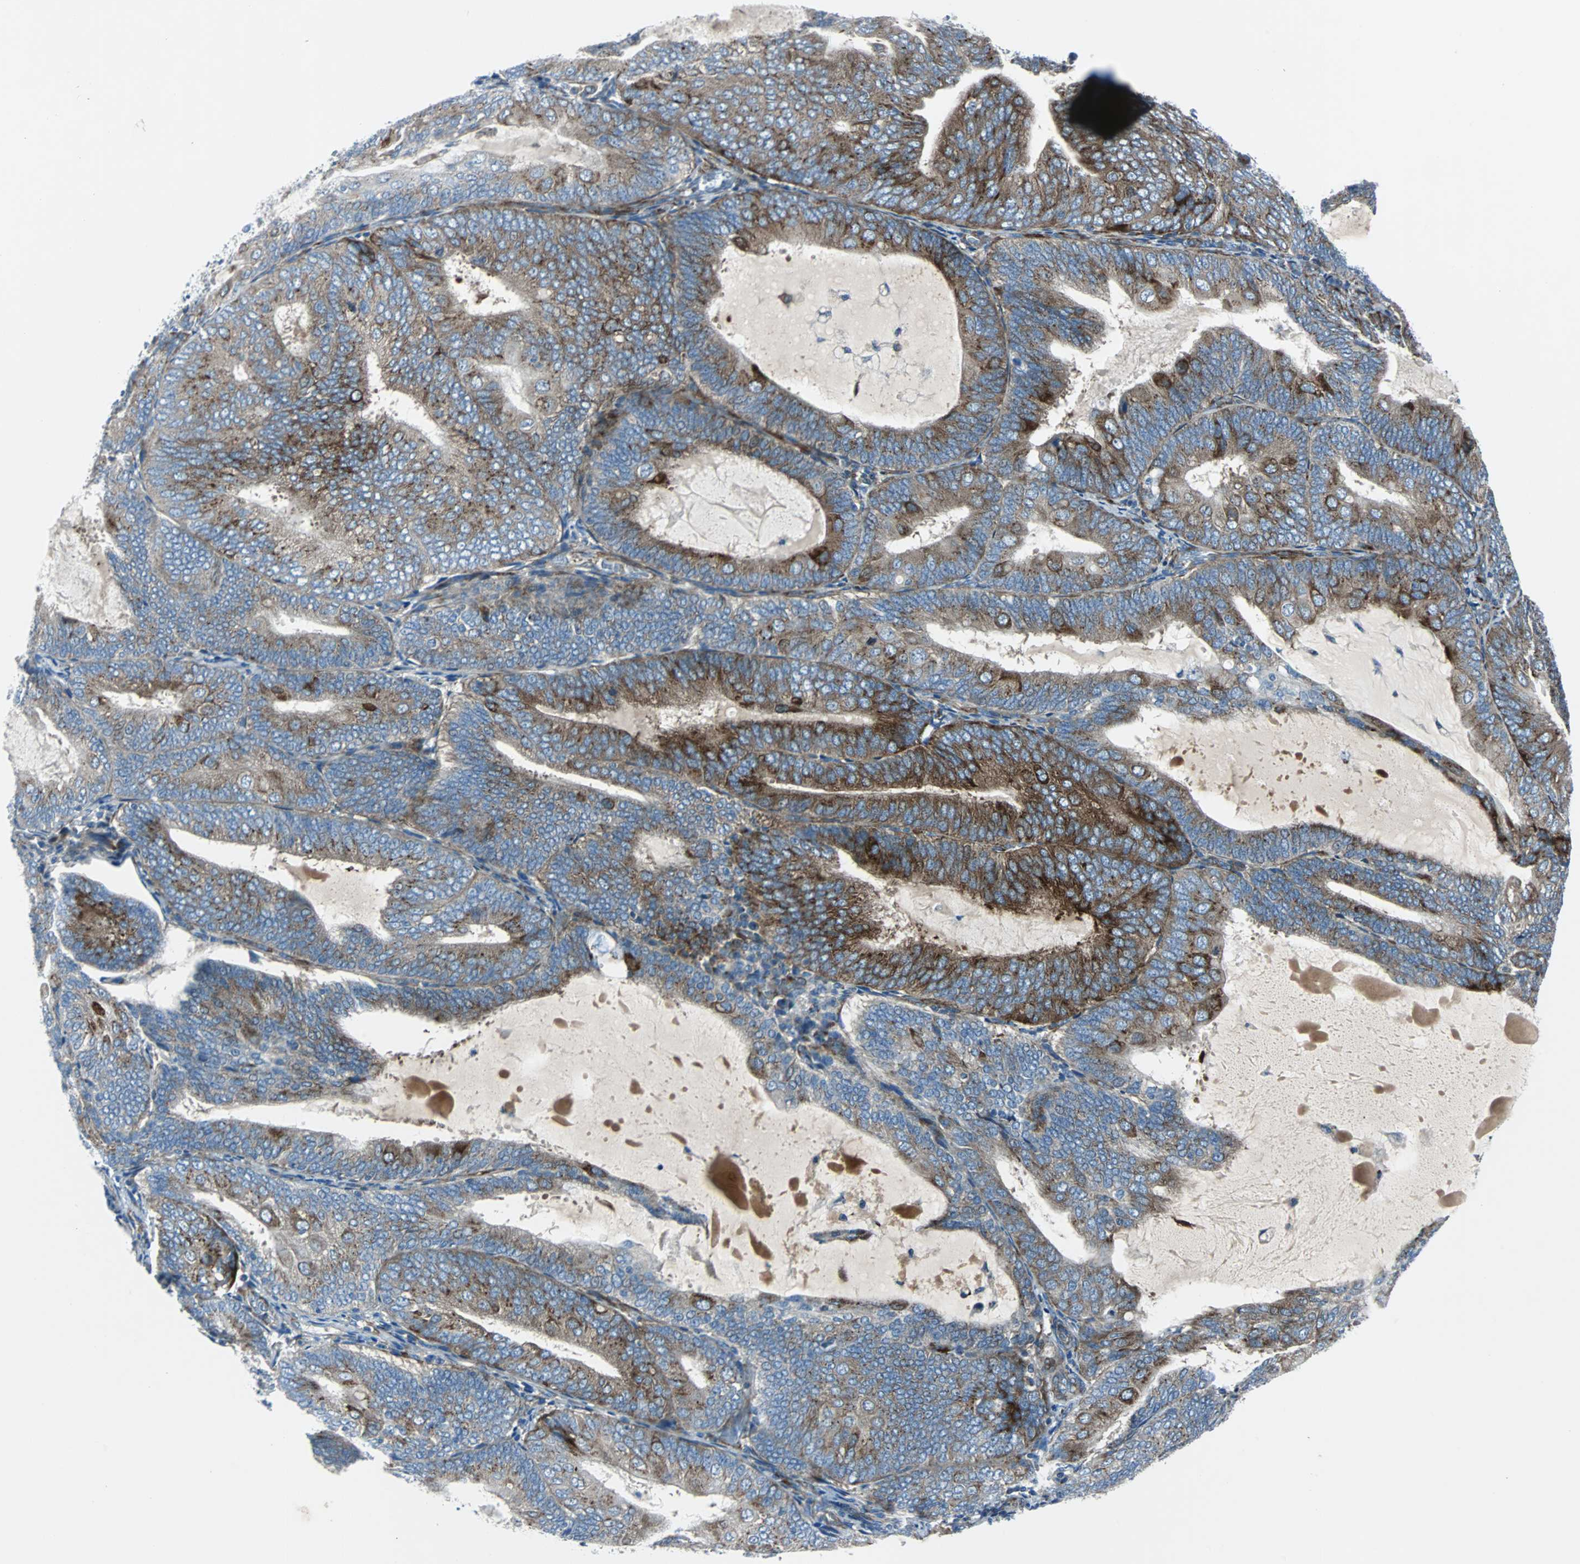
{"staining": {"intensity": "strong", "quantity": "25%-75%", "location": "cytoplasmic/membranous"}, "tissue": "endometrial cancer", "cell_type": "Tumor cells", "image_type": "cancer", "snomed": [{"axis": "morphology", "description": "Adenocarcinoma, NOS"}, {"axis": "topography", "description": "Endometrium"}], "caption": "An image of human endometrial adenocarcinoma stained for a protein displays strong cytoplasmic/membranous brown staining in tumor cells.", "gene": "BBC3", "patient": {"sex": "female", "age": 81}}